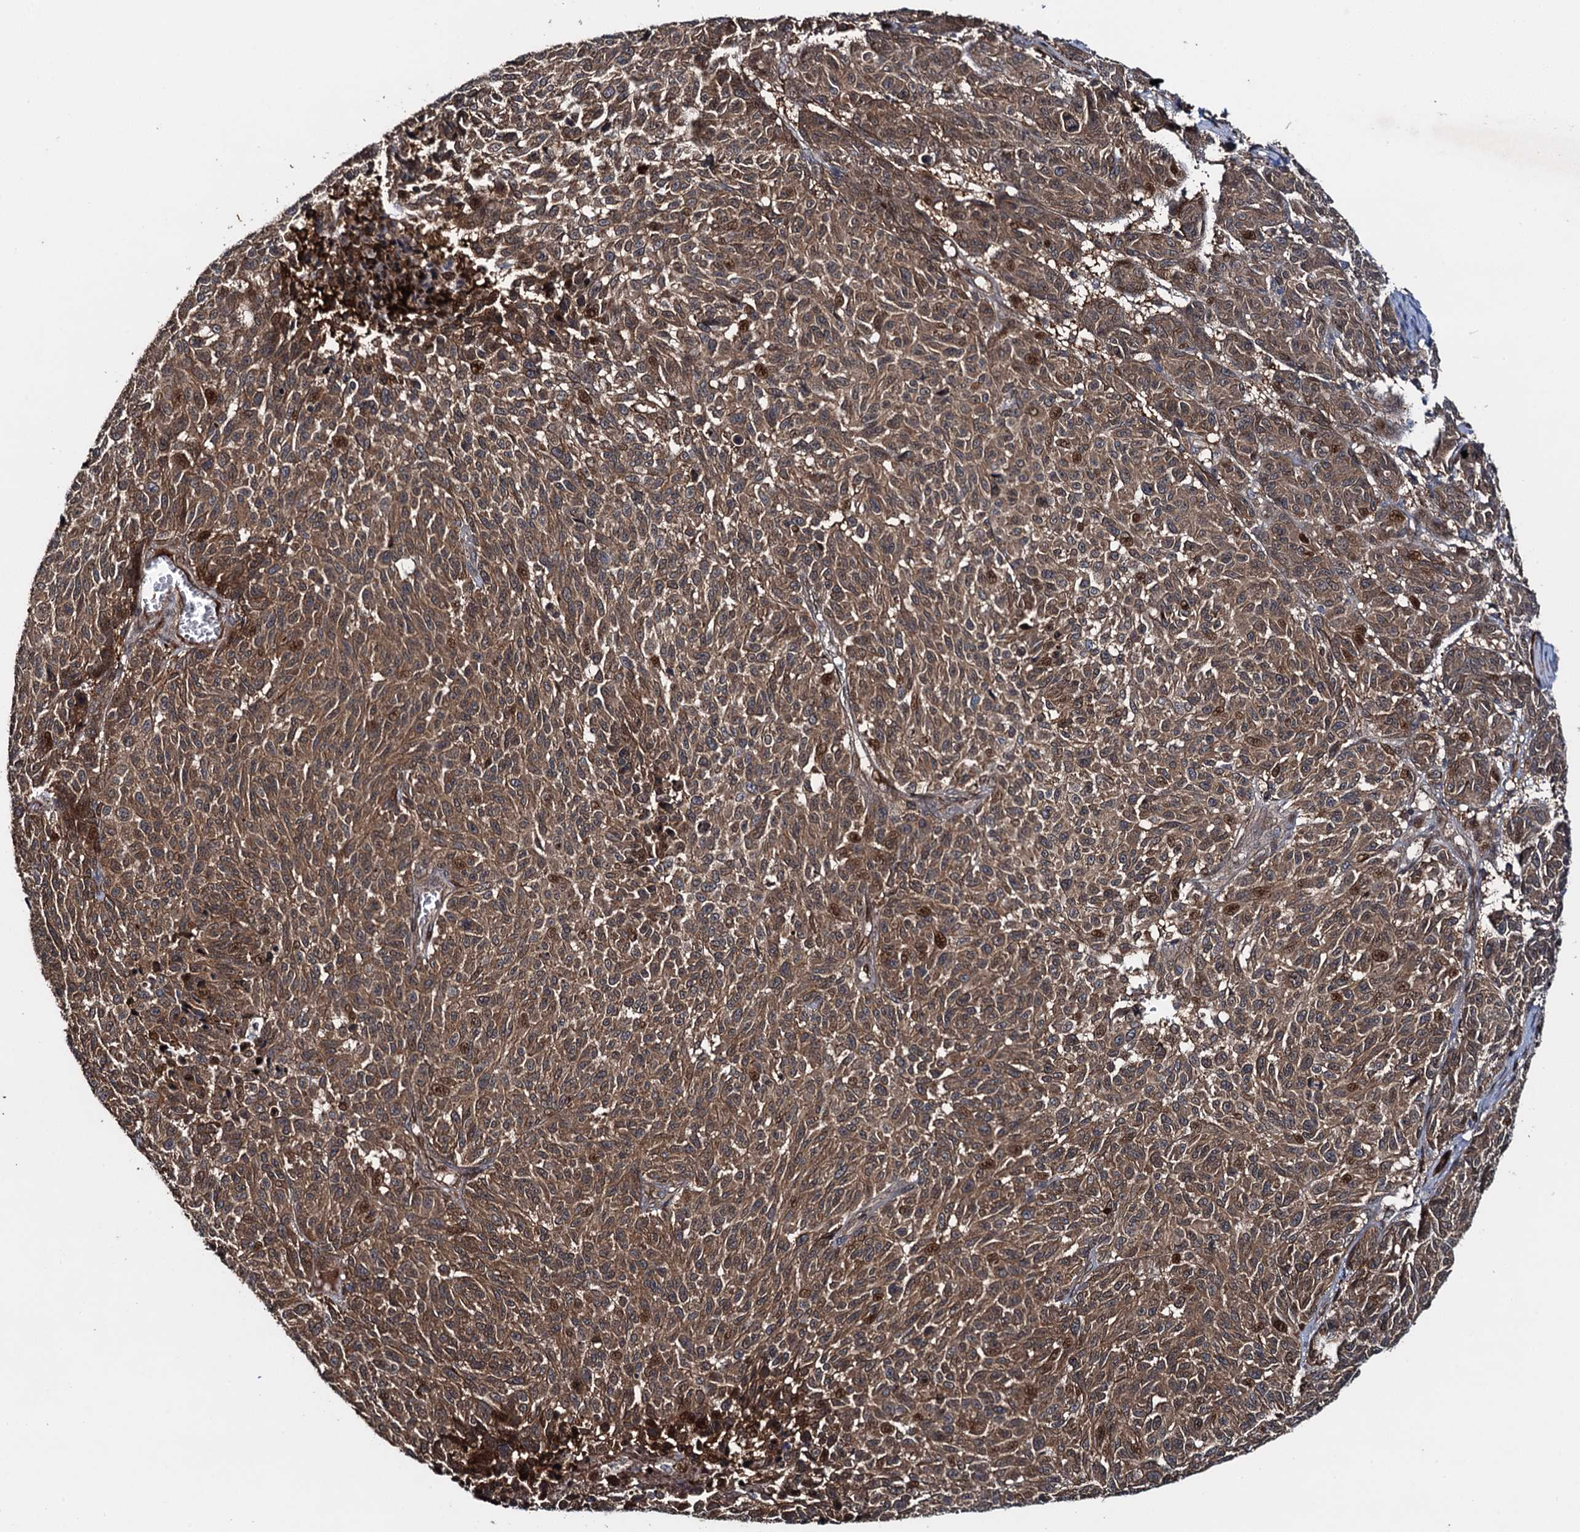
{"staining": {"intensity": "moderate", "quantity": ">75%", "location": "cytoplasmic/membranous,nuclear"}, "tissue": "melanoma", "cell_type": "Tumor cells", "image_type": "cancer", "snomed": [{"axis": "morphology", "description": "Malignant melanoma, NOS"}, {"axis": "topography", "description": "Skin"}], "caption": "This is an image of immunohistochemistry (IHC) staining of malignant melanoma, which shows moderate expression in the cytoplasmic/membranous and nuclear of tumor cells.", "gene": "RHOBTB1", "patient": {"sex": "male", "age": 49}}